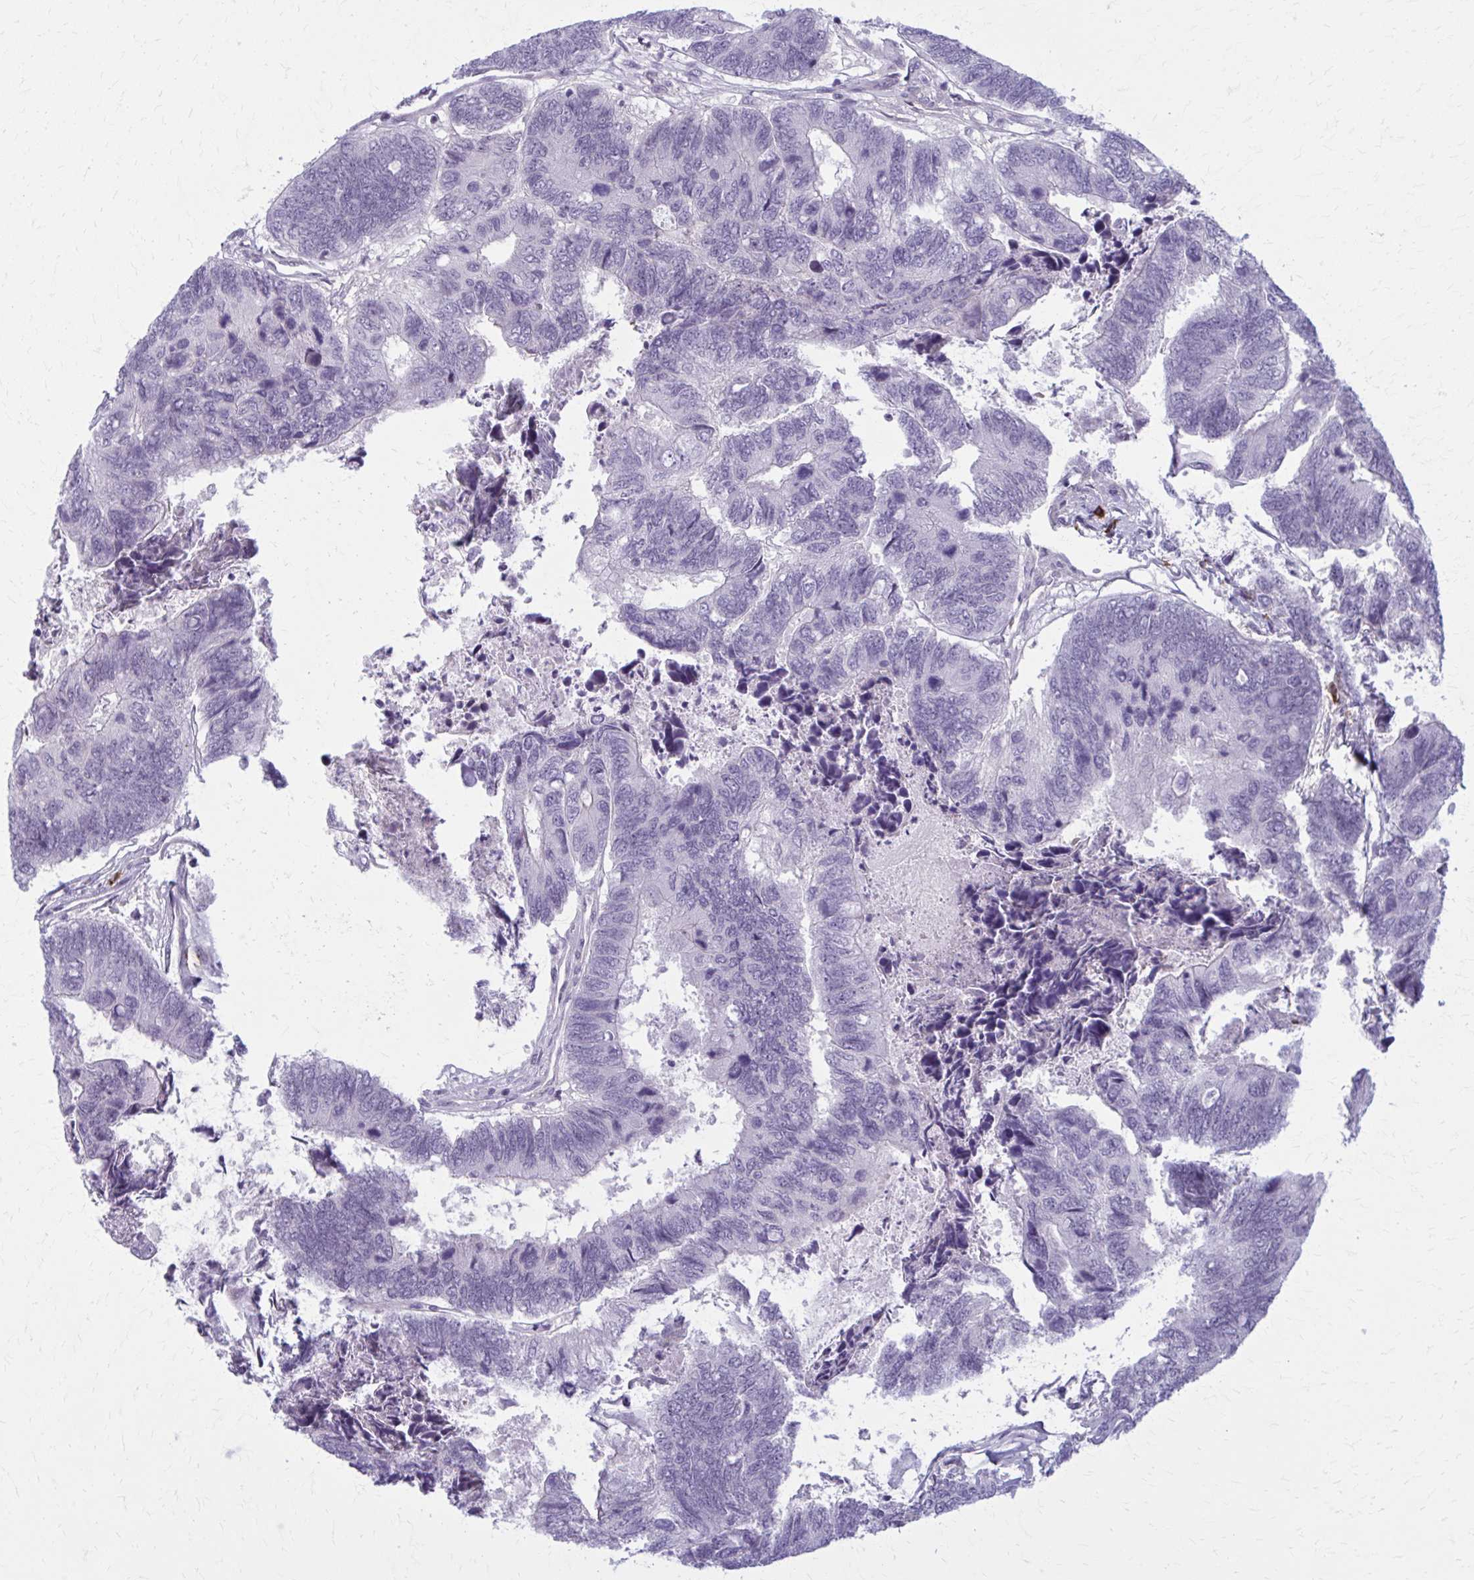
{"staining": {"intensity": "negative", "quantity": "none", "location": "none"}, "tissue": "colorectal cancer", "cell_type": "Tumor cells", "image_type": "cancer", "snomed": [{"axis": "morphology", "description": "Adenocarcinoma, NOS"}, {"axis": "topography", "description": "Colon"}], "caption": "Immunohistochemical staining of human colorectal cancer reveals no significant staining in tumor cells.", "gene": "CD38", "patient": {"sex": "female", "age": 67}}